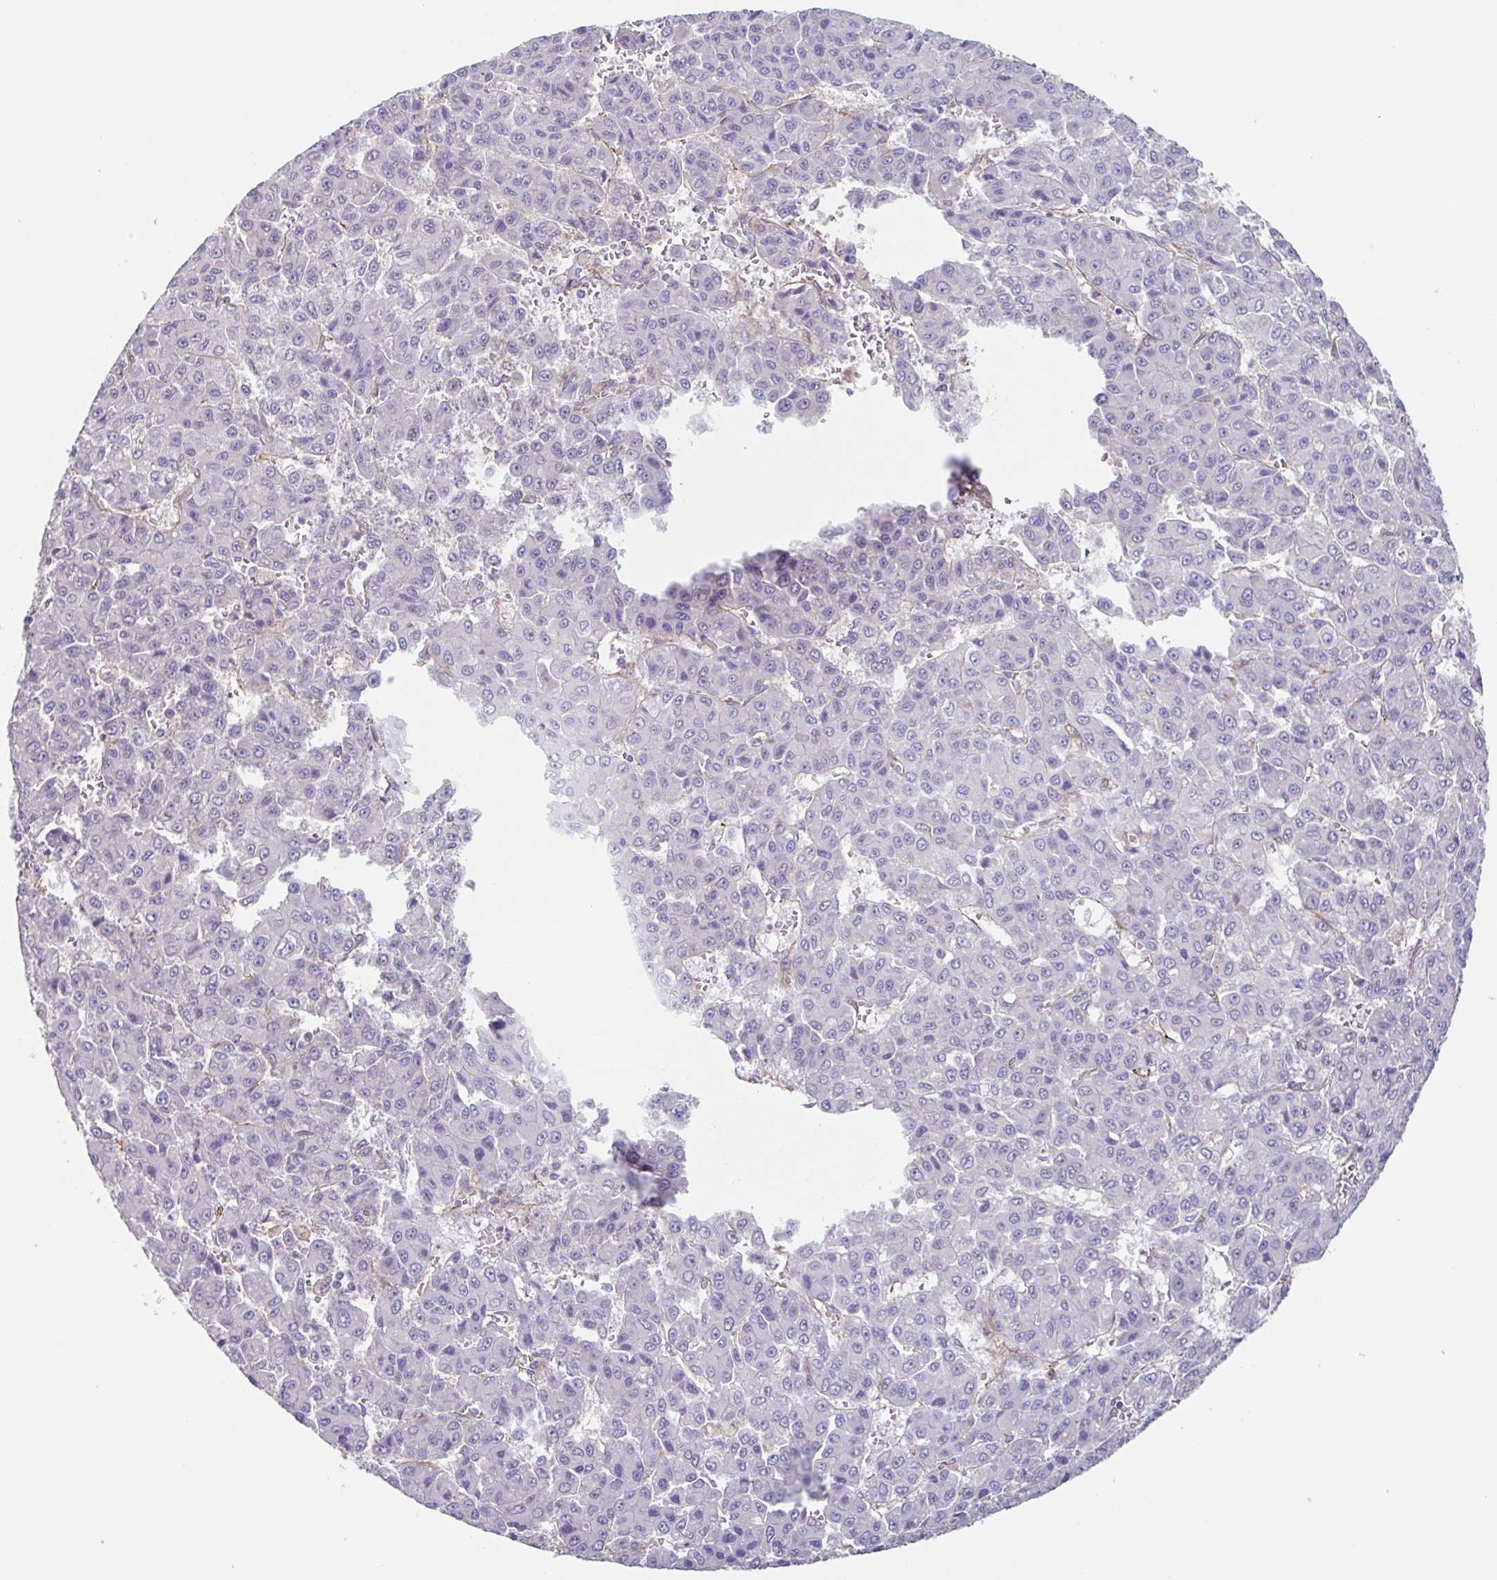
{"staining": {"intensity": "negative", "quantity": "none", "location": "none"}, "tissue": "liver cancer", "cell_type": "Tumor cells", "image_type": "cancer", "snomed": [{"axis": "morphology", "description": "Carcinoma, Hepatocellular, NOS"}, {"axis": "topography", "description": "Liver"}], "caption": "Immunohistochemical staining of human liver hepatocellular carcinoma displays no significant positivity in tumor cells.", "gene": "EHD4", "patient": {"sex": "male", "age": 70}}